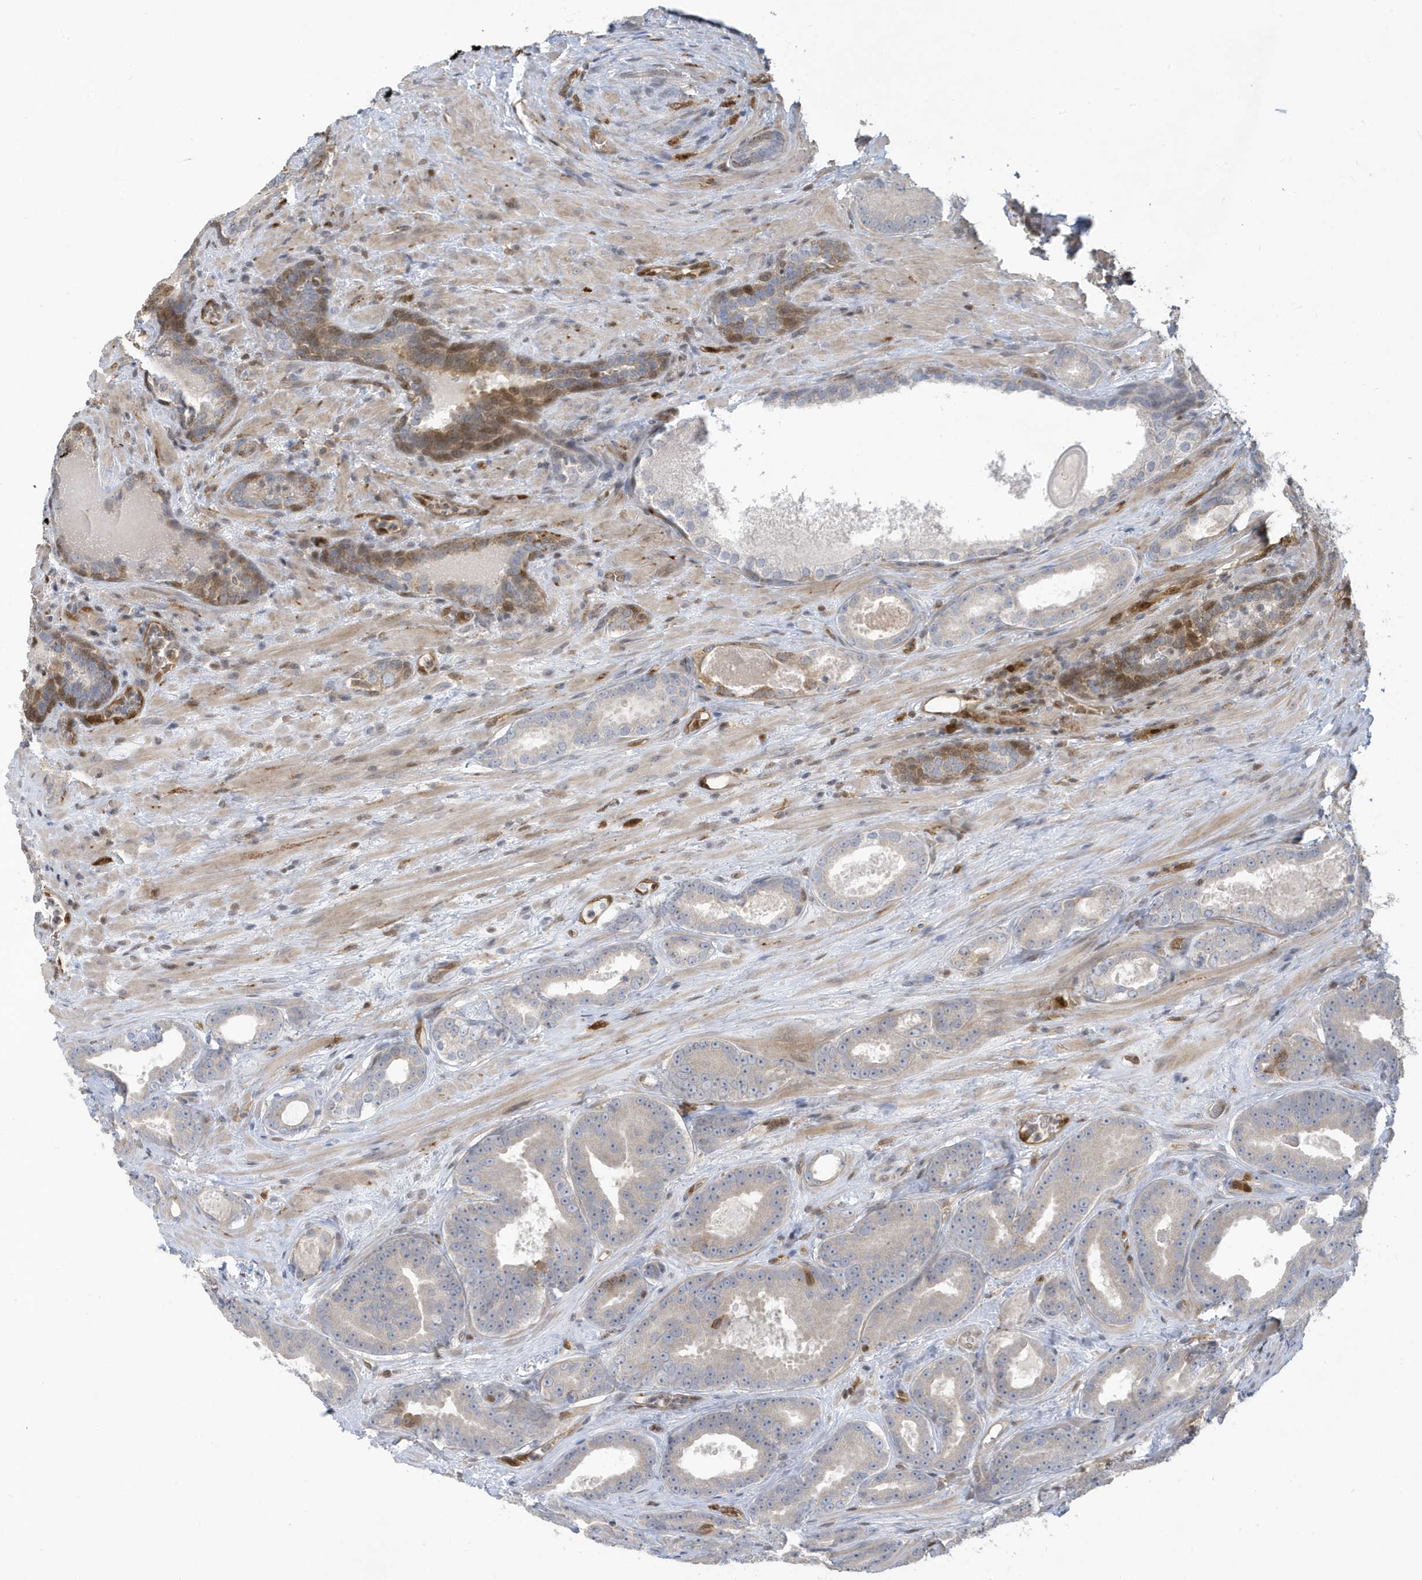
{"staining": {"intensity": "negative", "quantity": "none", "location": "none"}, "tissue": "prostate cancer", "cell_type": "Tumor cells", "image_type": "cancer", "snomed": [{"axis": "morphology", "description": "Adenocarcinoma, High grade"}, {"axis": "topography", "description": "Prostate"}], "caption": "Human prostate high-grade adenocarcinoma stained for a protein using IHC displays no expression in tumor cells.", "gene": "NCOA7", "patient": {"sex": "male", "age": 66}}